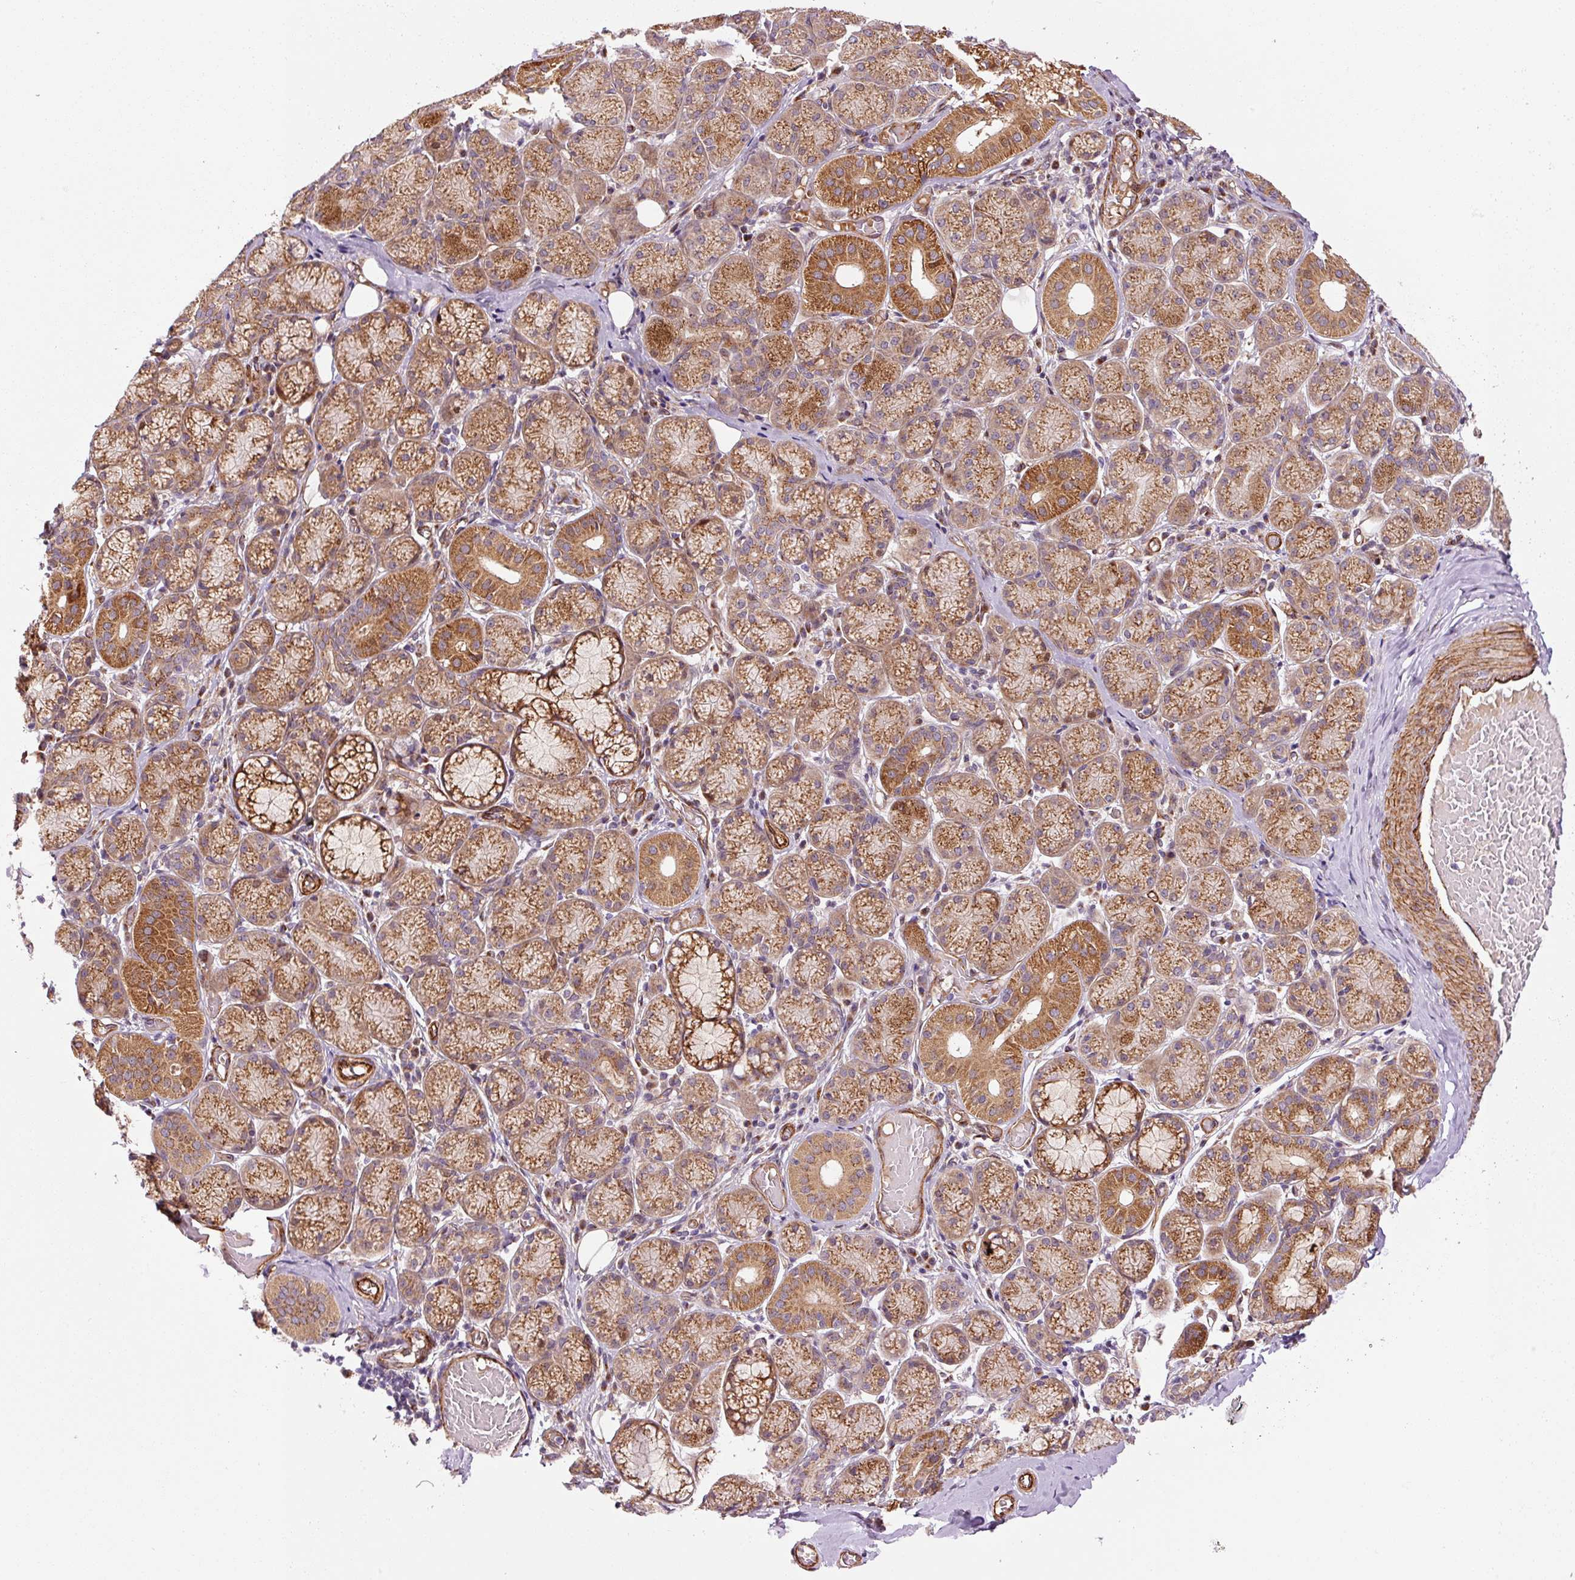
{"staining": {"intensity": "moderate", "quantity": "<25%", "location": "cytoplasmic/membranous"}, "tissue": "adipose tissue", "cell_type": "Adipocytes", "image_type": "normal", "snomed": [{"axis": "morphology", "description": "Normal tissue, NOS"}, {"axis": "topography", "description": "Salivary gland"}, {"axis": "topography", "description": "Peripheral nerve tissue"}], "caption": "A high-resolution micrograph shows immunohistochemistry (IHC) staining of benign adipose tissue, which demonstrates moderate cytoplasmic/membranous expression in about <25% of adipocytes. (DAB (3,3'-diaminobenzidine) IHC, brown staining for protein, blue staining for nuclei).", "gene": "LIMK2", "patient": {"sex": "female", "age": 24}}